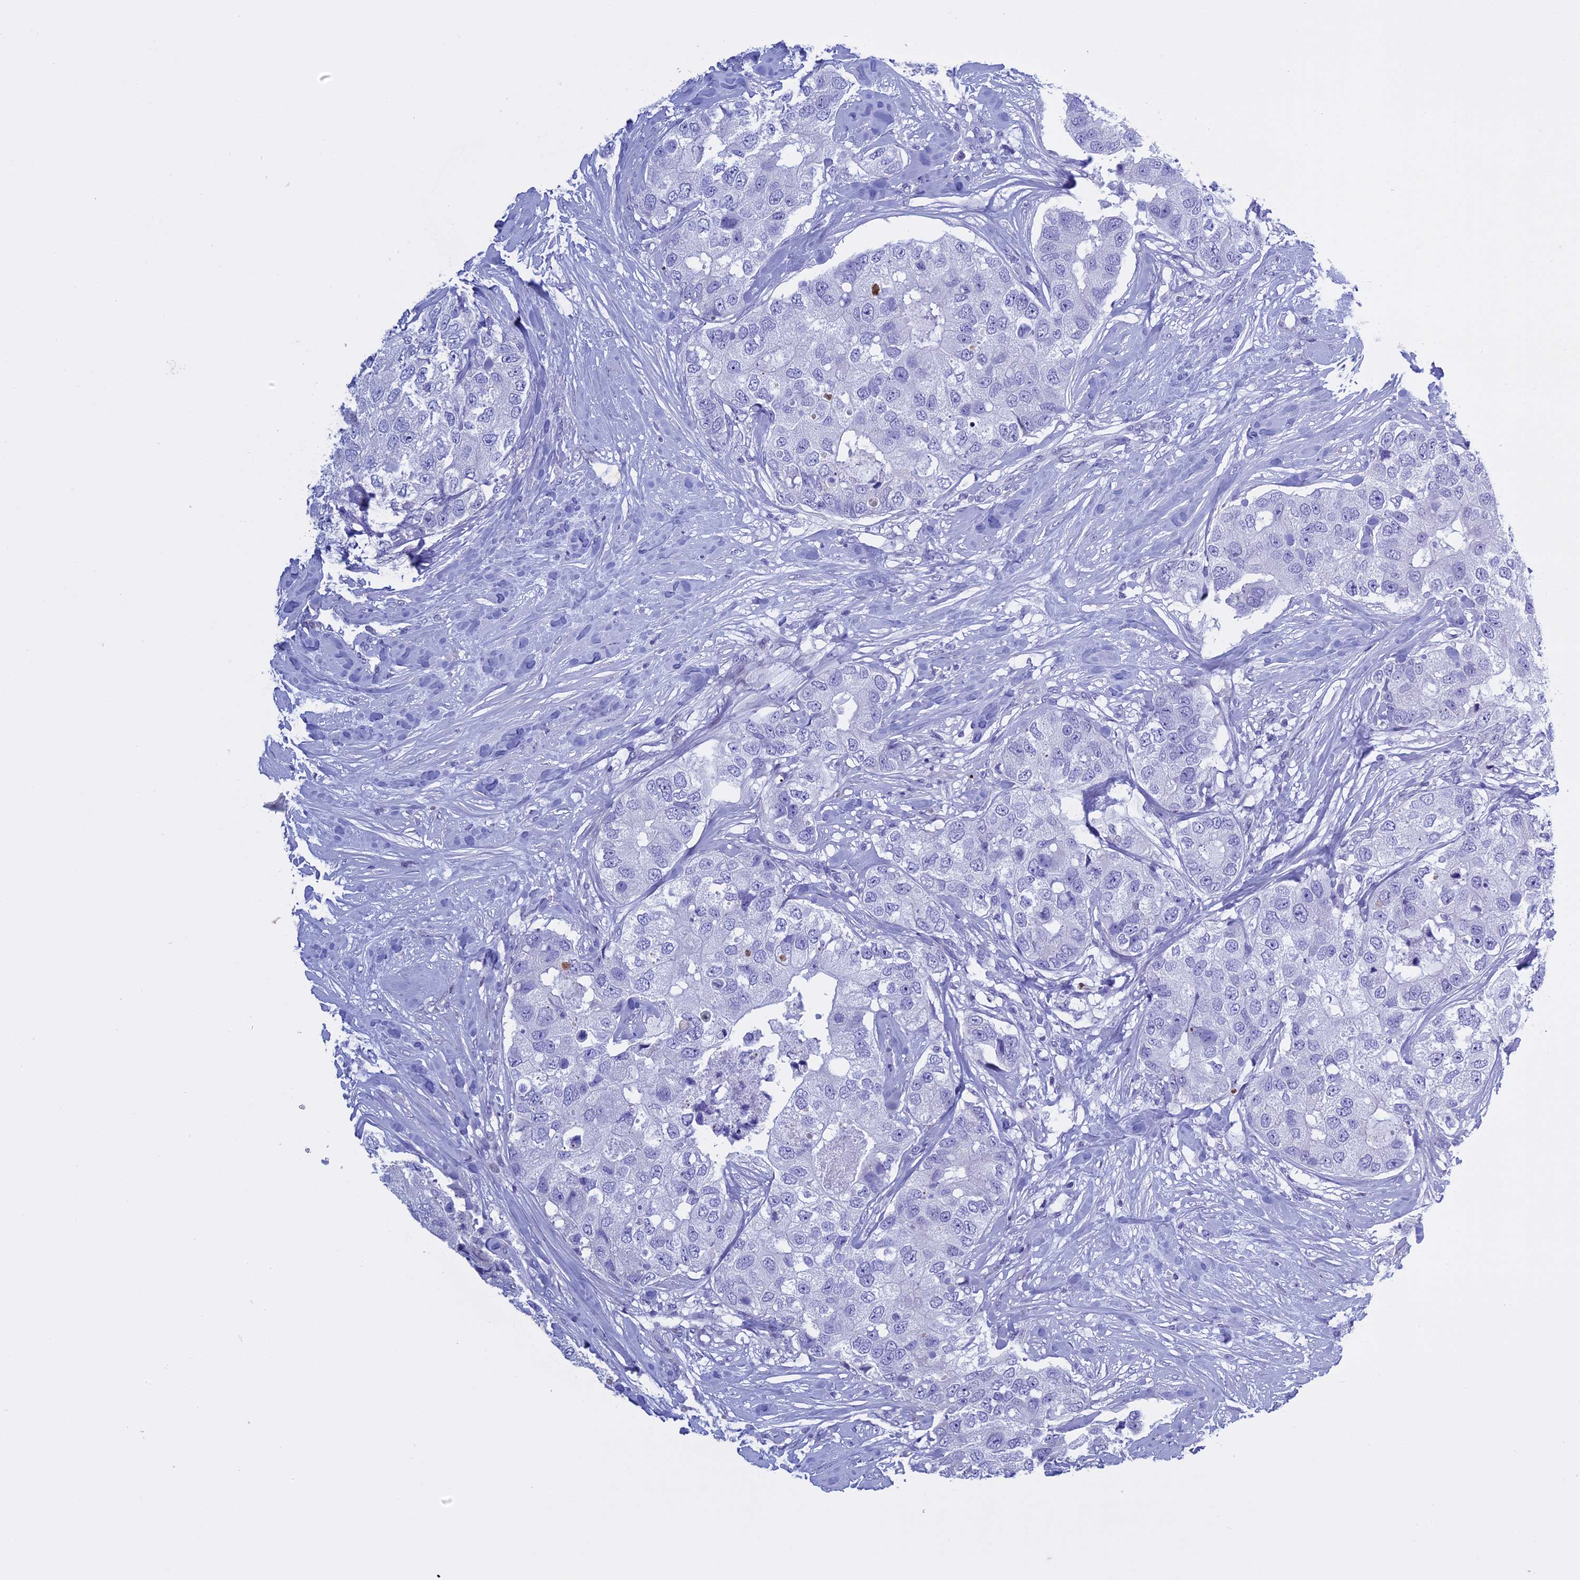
{"staining": {"intensity": "negative", "quantity": "none", "location": "none"}, "tissue": "breast cancer", "cell_type": "Tumor cells", "image_type": "cancer", "snomed": [{"axis": "morphology", "description": "Duct carcinoma"}, {"axis": "topography", "description": "Breast"}], "caption": "This is an IHC micrograph of breast cancer (invasive ductal carcinoma). There is no expression in tumor cells.", "gene": "KCTD21", "patient": {"sex": "female", "age": 62}}